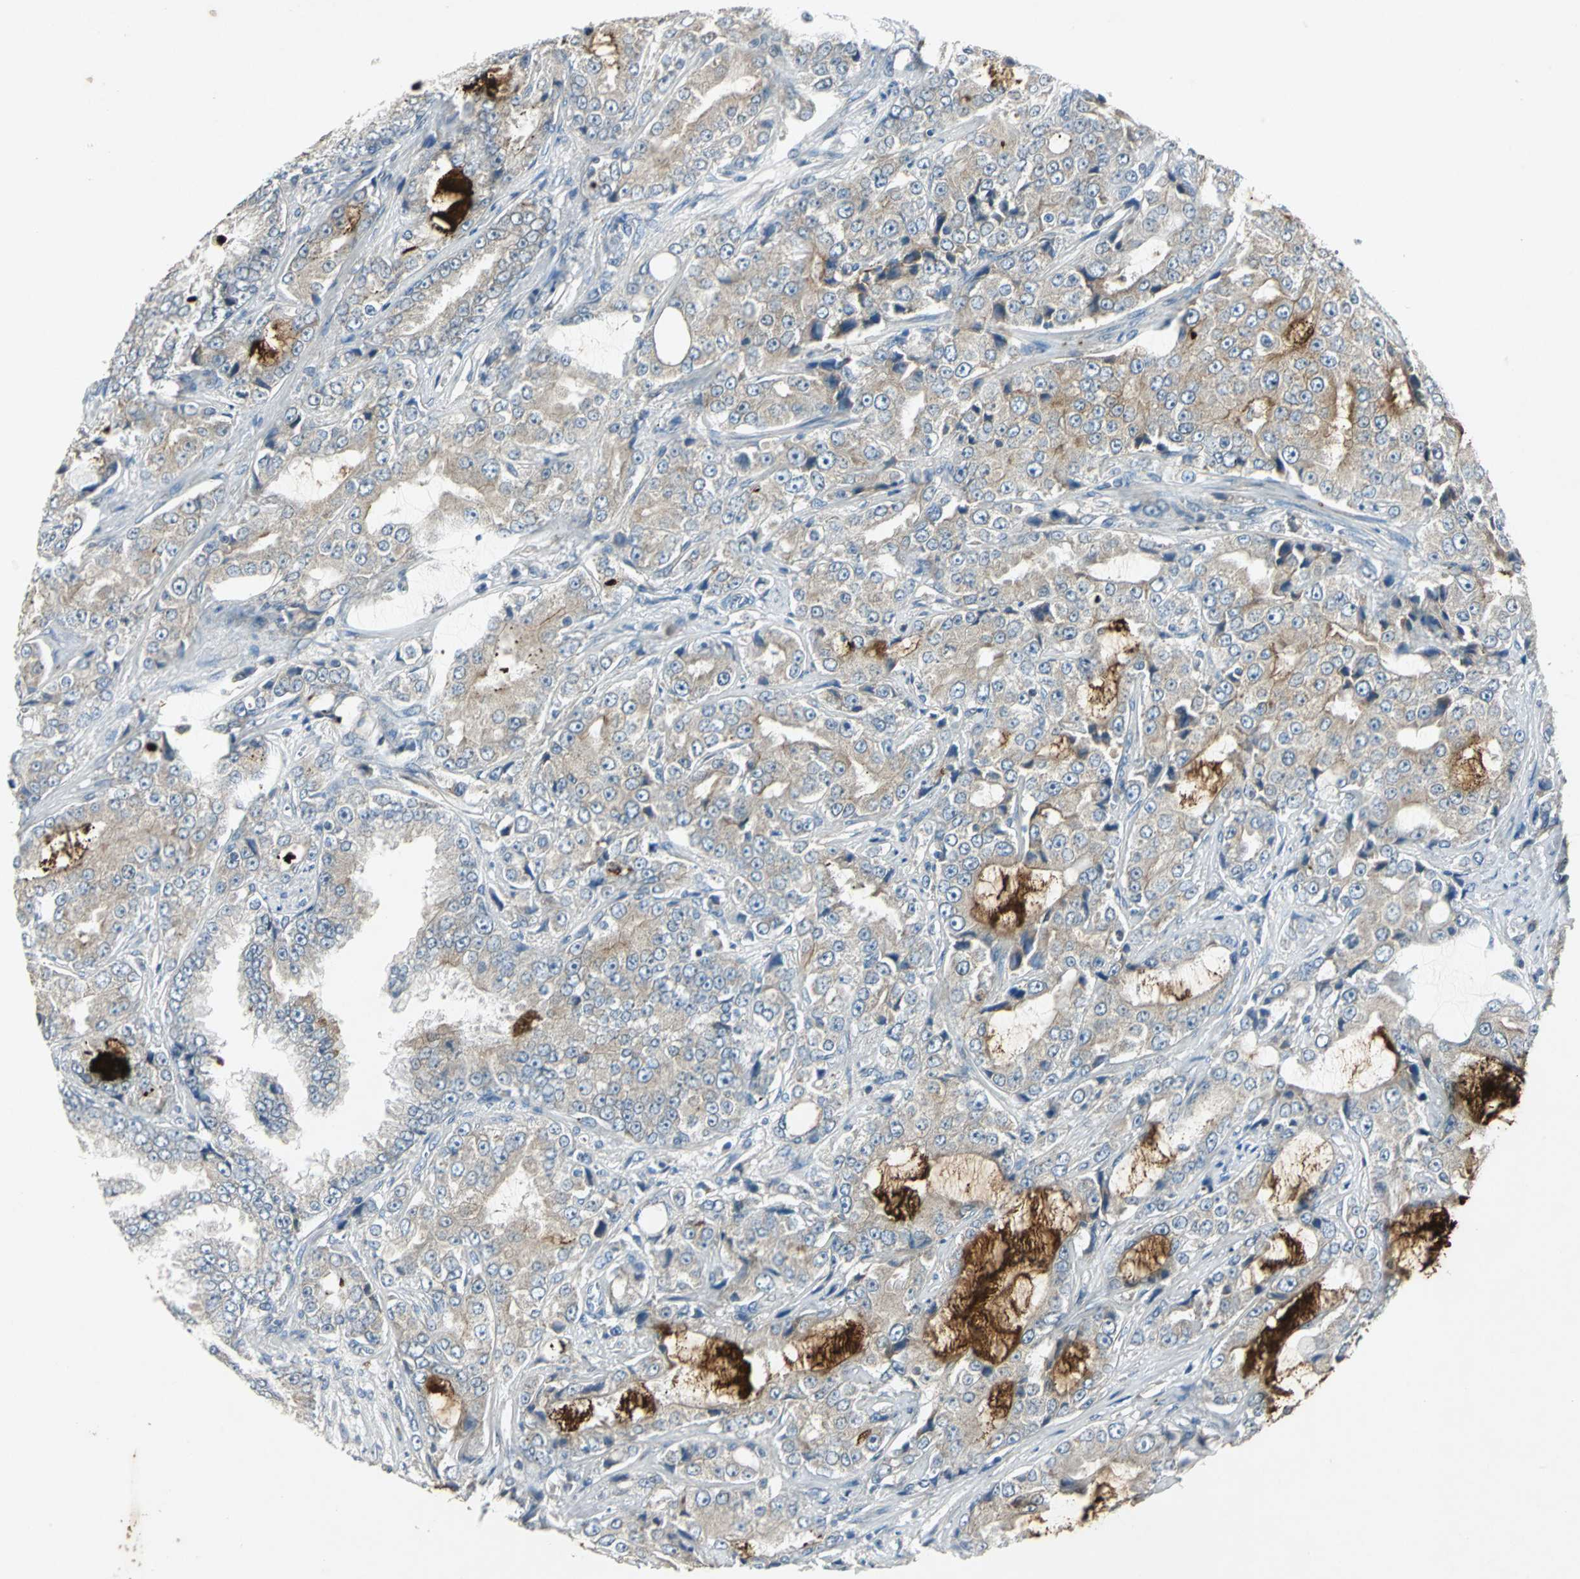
{"staining": {"intensity": "weak", "quantity": ">75%", "location": "cytoplasmic/membranous"}, "tissue": "prostate cancer", "cell_type": "Tumor cells", "image_type": "cancer", "snomed": [{"axis": "morphology", "description": "Adenocarcinoma, High grade"}, {"axis": "topography", "description": "Prostate"}], "caption": "Protein expression analysis of prostate high-grade adenocarcinoma demonstrates weak cytoplasmic/membranous expression in approximately >75% of tumor cells. (IHC, brightfield microscopy, high magnification).", "gene": "SLC2A13", "patient": {"sex": "male", "age": 73}}